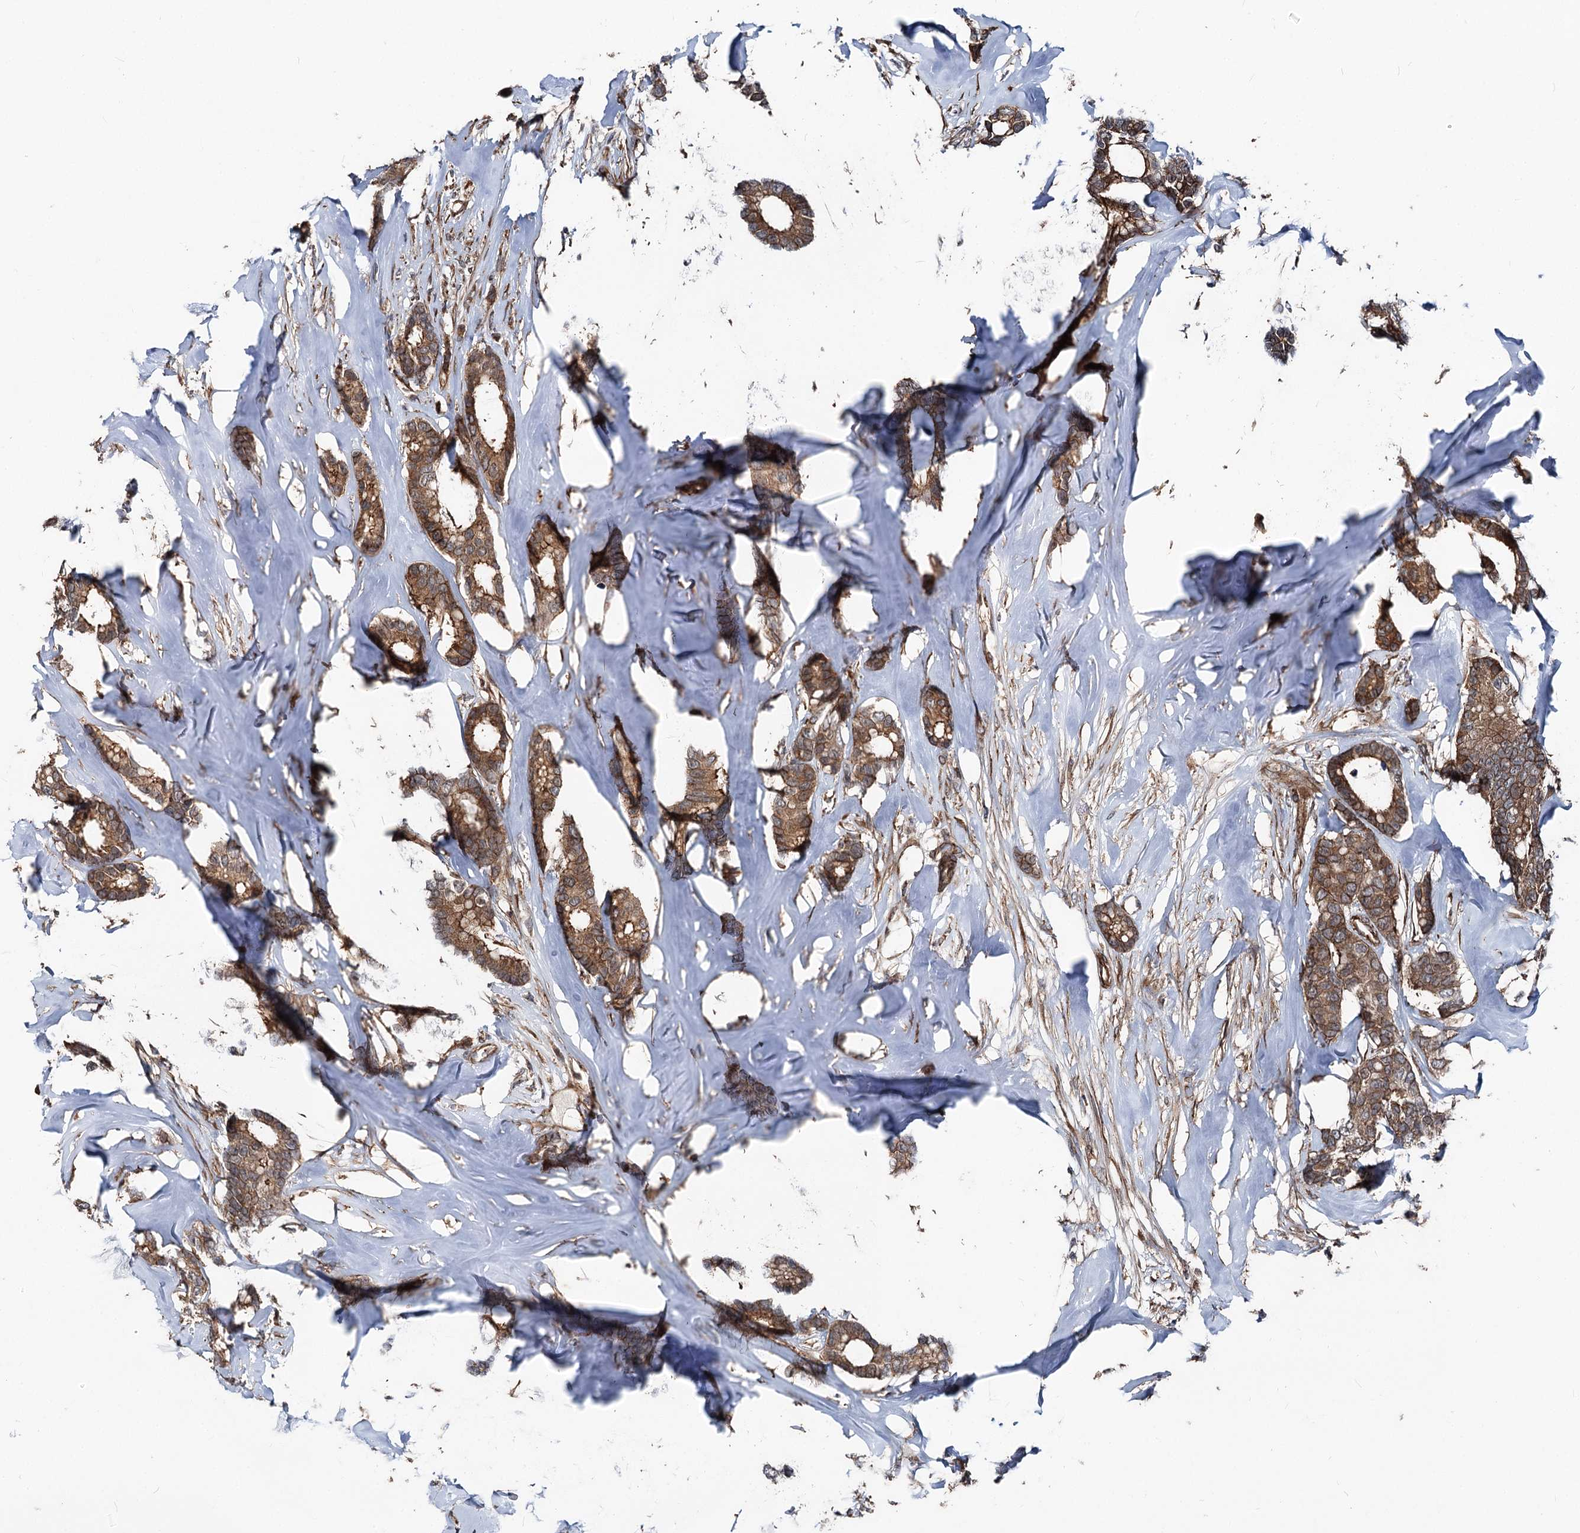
{"staining": {"intensity": "moderate", "quantity": ">75%", "location": "cytoplasmic/membranous"}, "tissue": "breast cancer", "cell_type": "Tumor cells", "image_type": "cancer", "snomed": [{"axis": "morphology", "description": "Duct carcinoma"}, {"axis": "topography", "description": "Breast"}], "caption": "Human breast infiltrating ductal carcinoma stained with a protein marker shows moderate staining in tumor cells.", "gene": "ITFG2", "patient": {"sex": "female", "age": 87}}